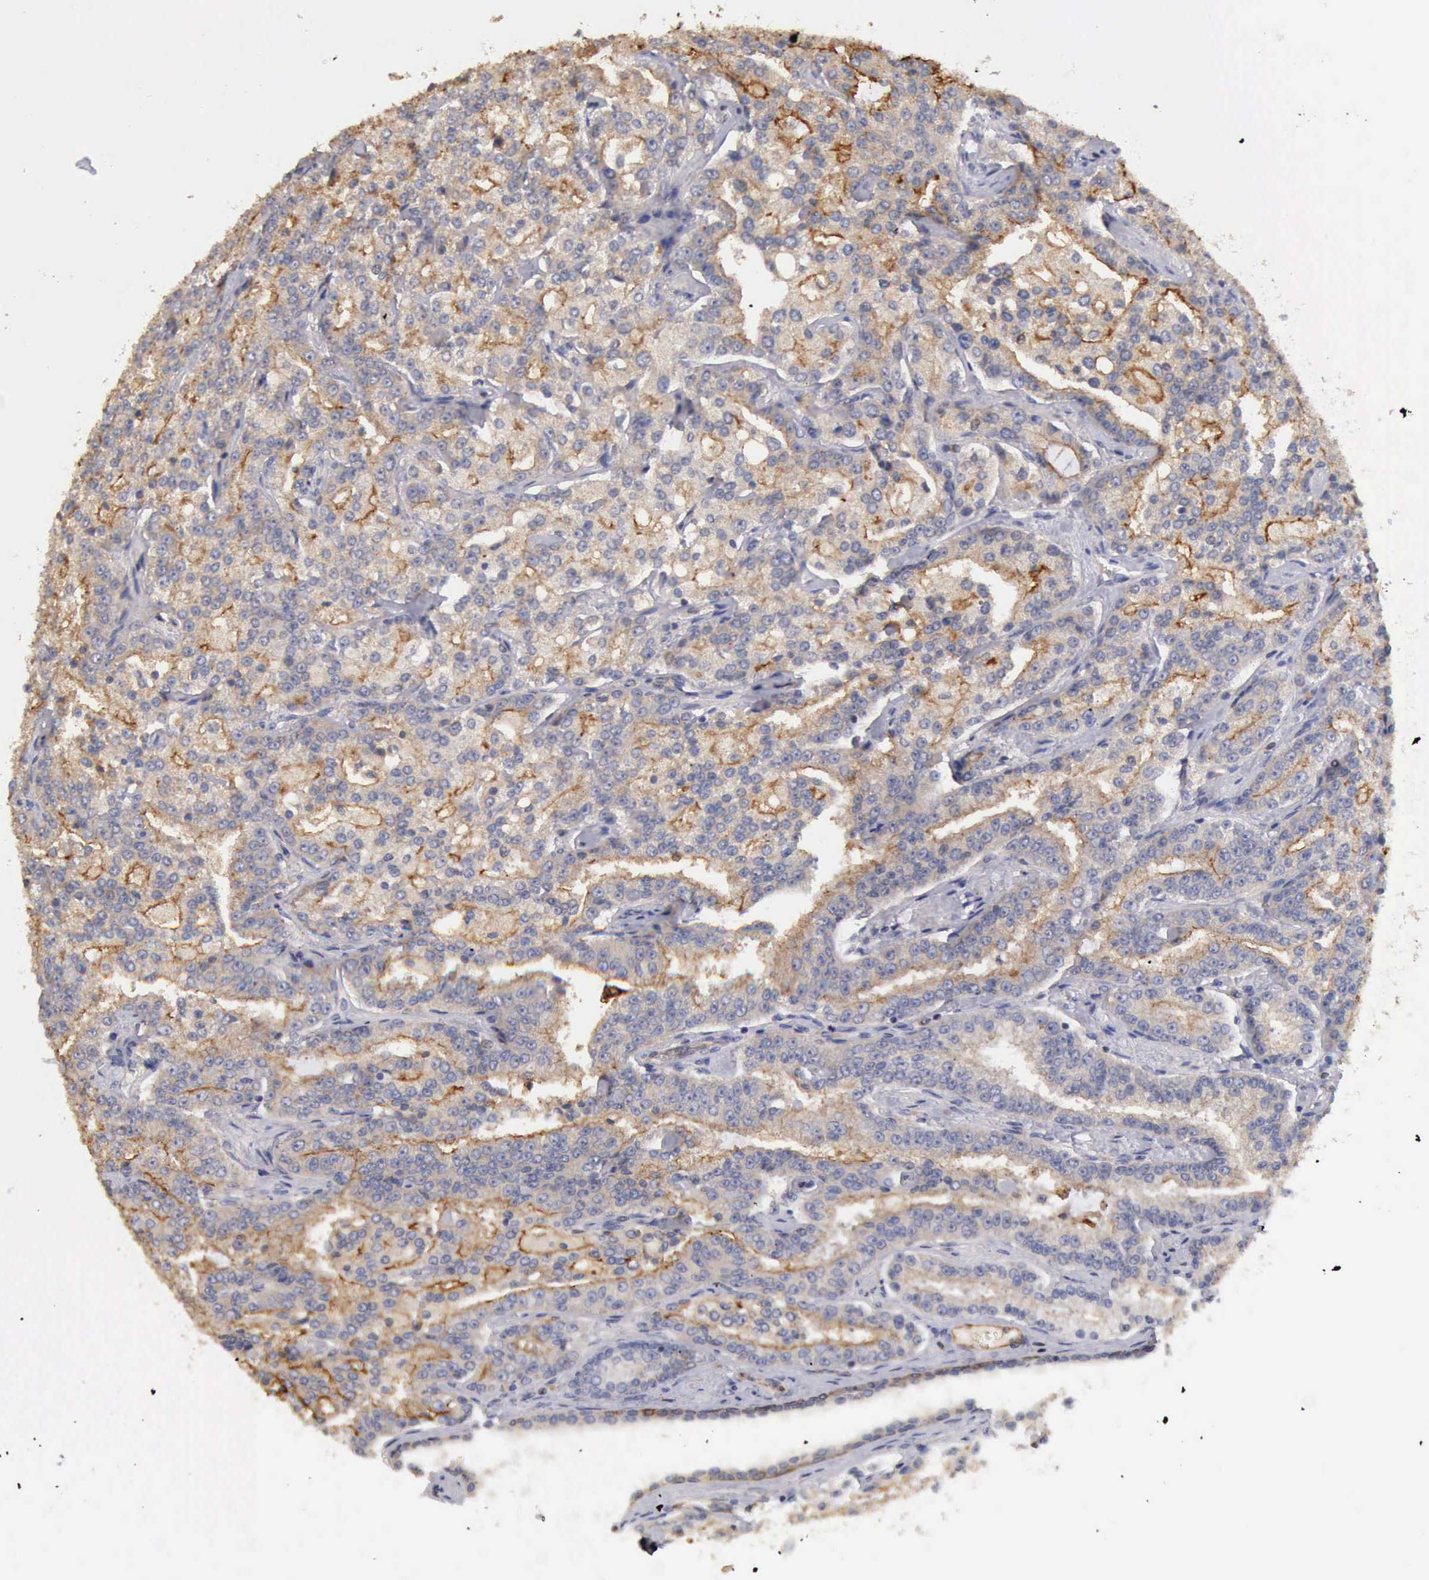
{"staining": {"intensity": "negative", "quantity": "none", "location": "none"}, "tissue": "prostate cancer", "cell_type": "Tumor cells", "image_type": "cancer", "snomed": [{"axis": "morphology", "description": "Adenocarcinoma, Medium grade"}, {"axis": "topography", "description": "Prostate"}], "caption": "This histopathology image is of prostate medium-grade adenocarcinoma stained with IHC to label a protein in brown with the nuclei are counter-stained blue. There is no expression in tumor cells.", "gene": "BMX", "patient": {"sex": "male", "age": 72}}